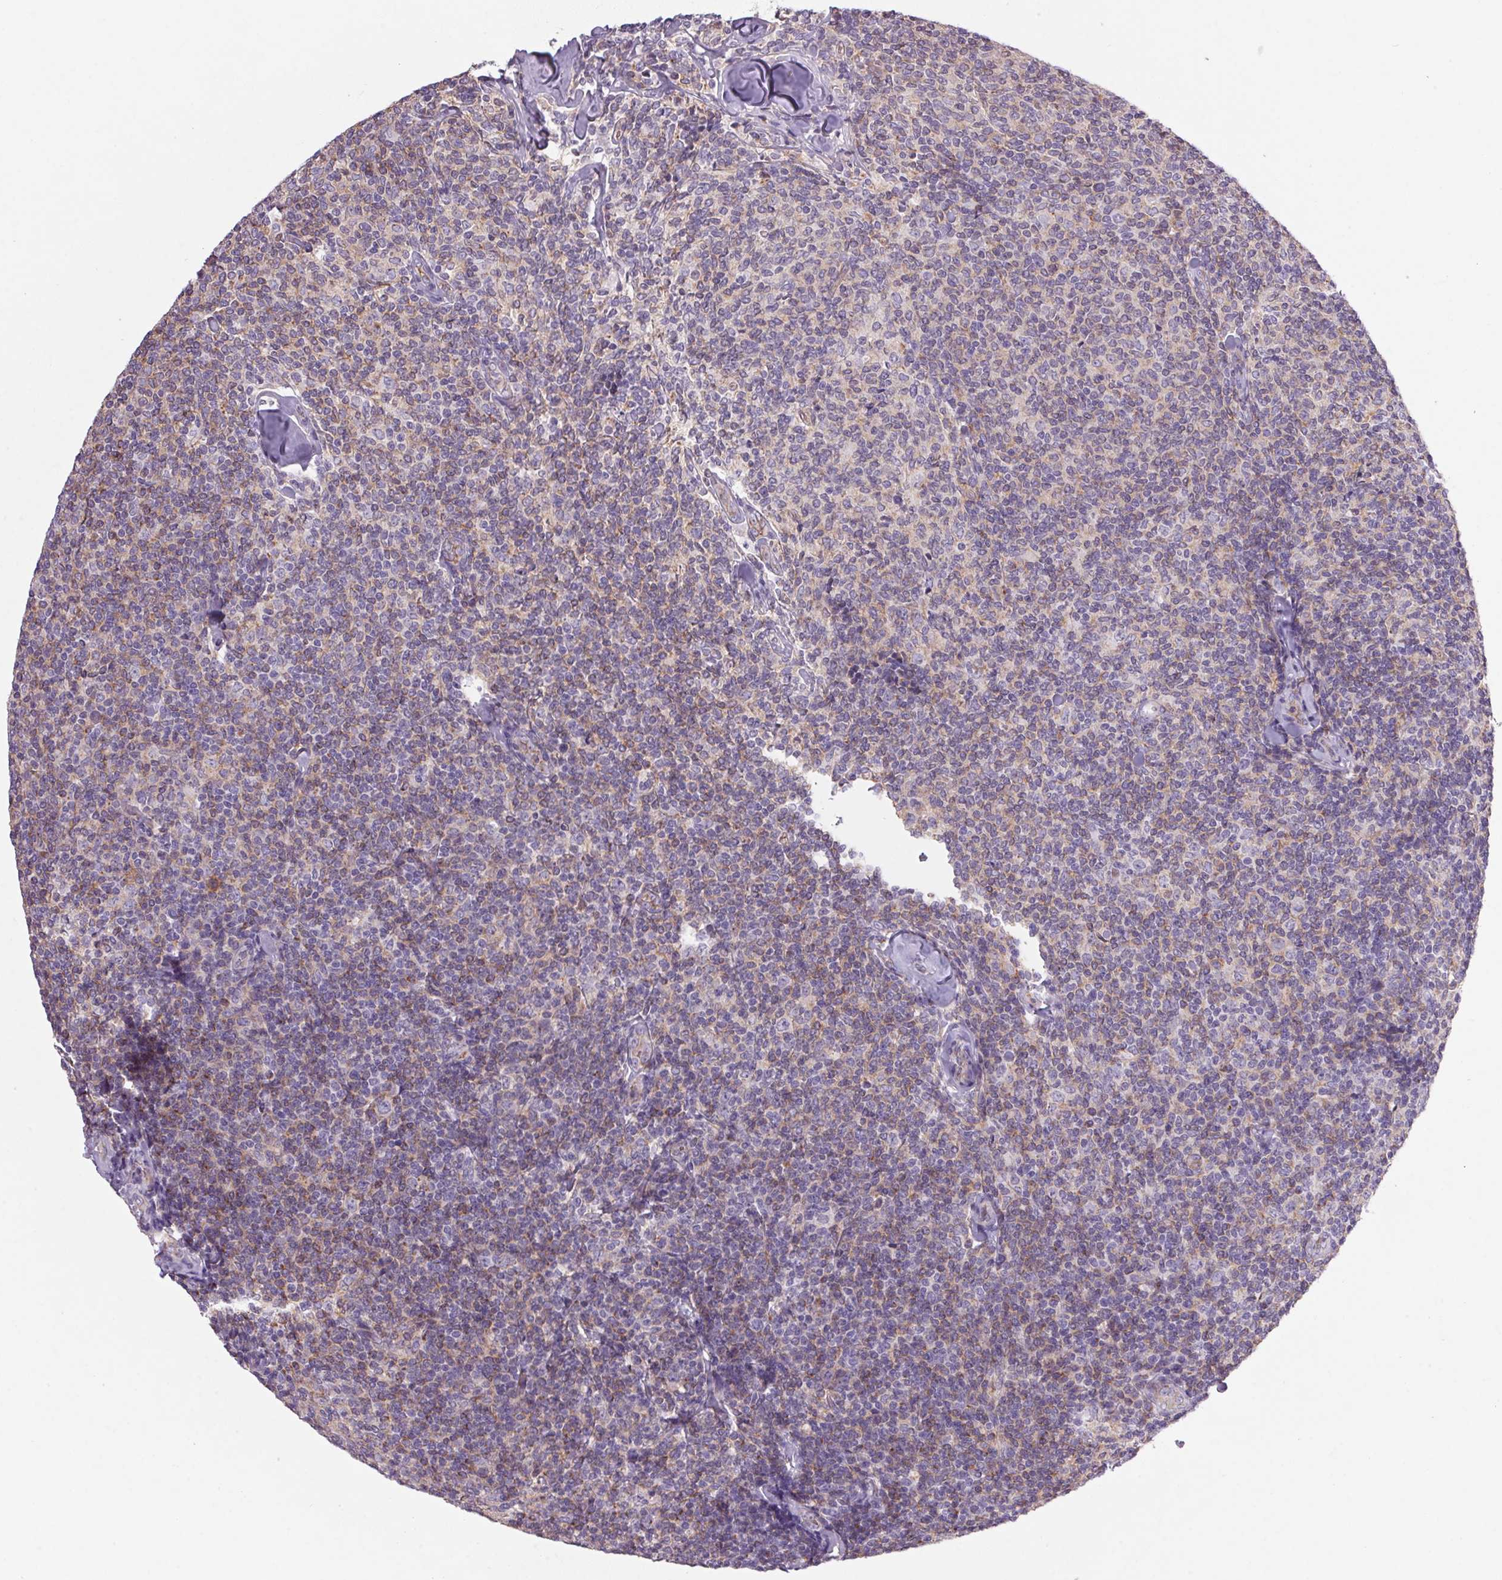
{"staining": {"intensity": "moderate", "quantity": "25%-75%", "location": "cytoplasmic/membranous"}, "tissue": "lymphoma", "cell_type": "Tumor cells", "image_type": "cancer", "snomed": [{"axis": "morphology", "description": "Malignant lymphoma, non-Hodgkin's type, Low grade"}, {"axis": "topography", "description": "Lymph node"}], "caption": "Human lymphoma stained with a protein marker exhibits moderate staining in tumor cells.", "gene": "APOC4", "patient": {"sex": "female", "age": 56}}